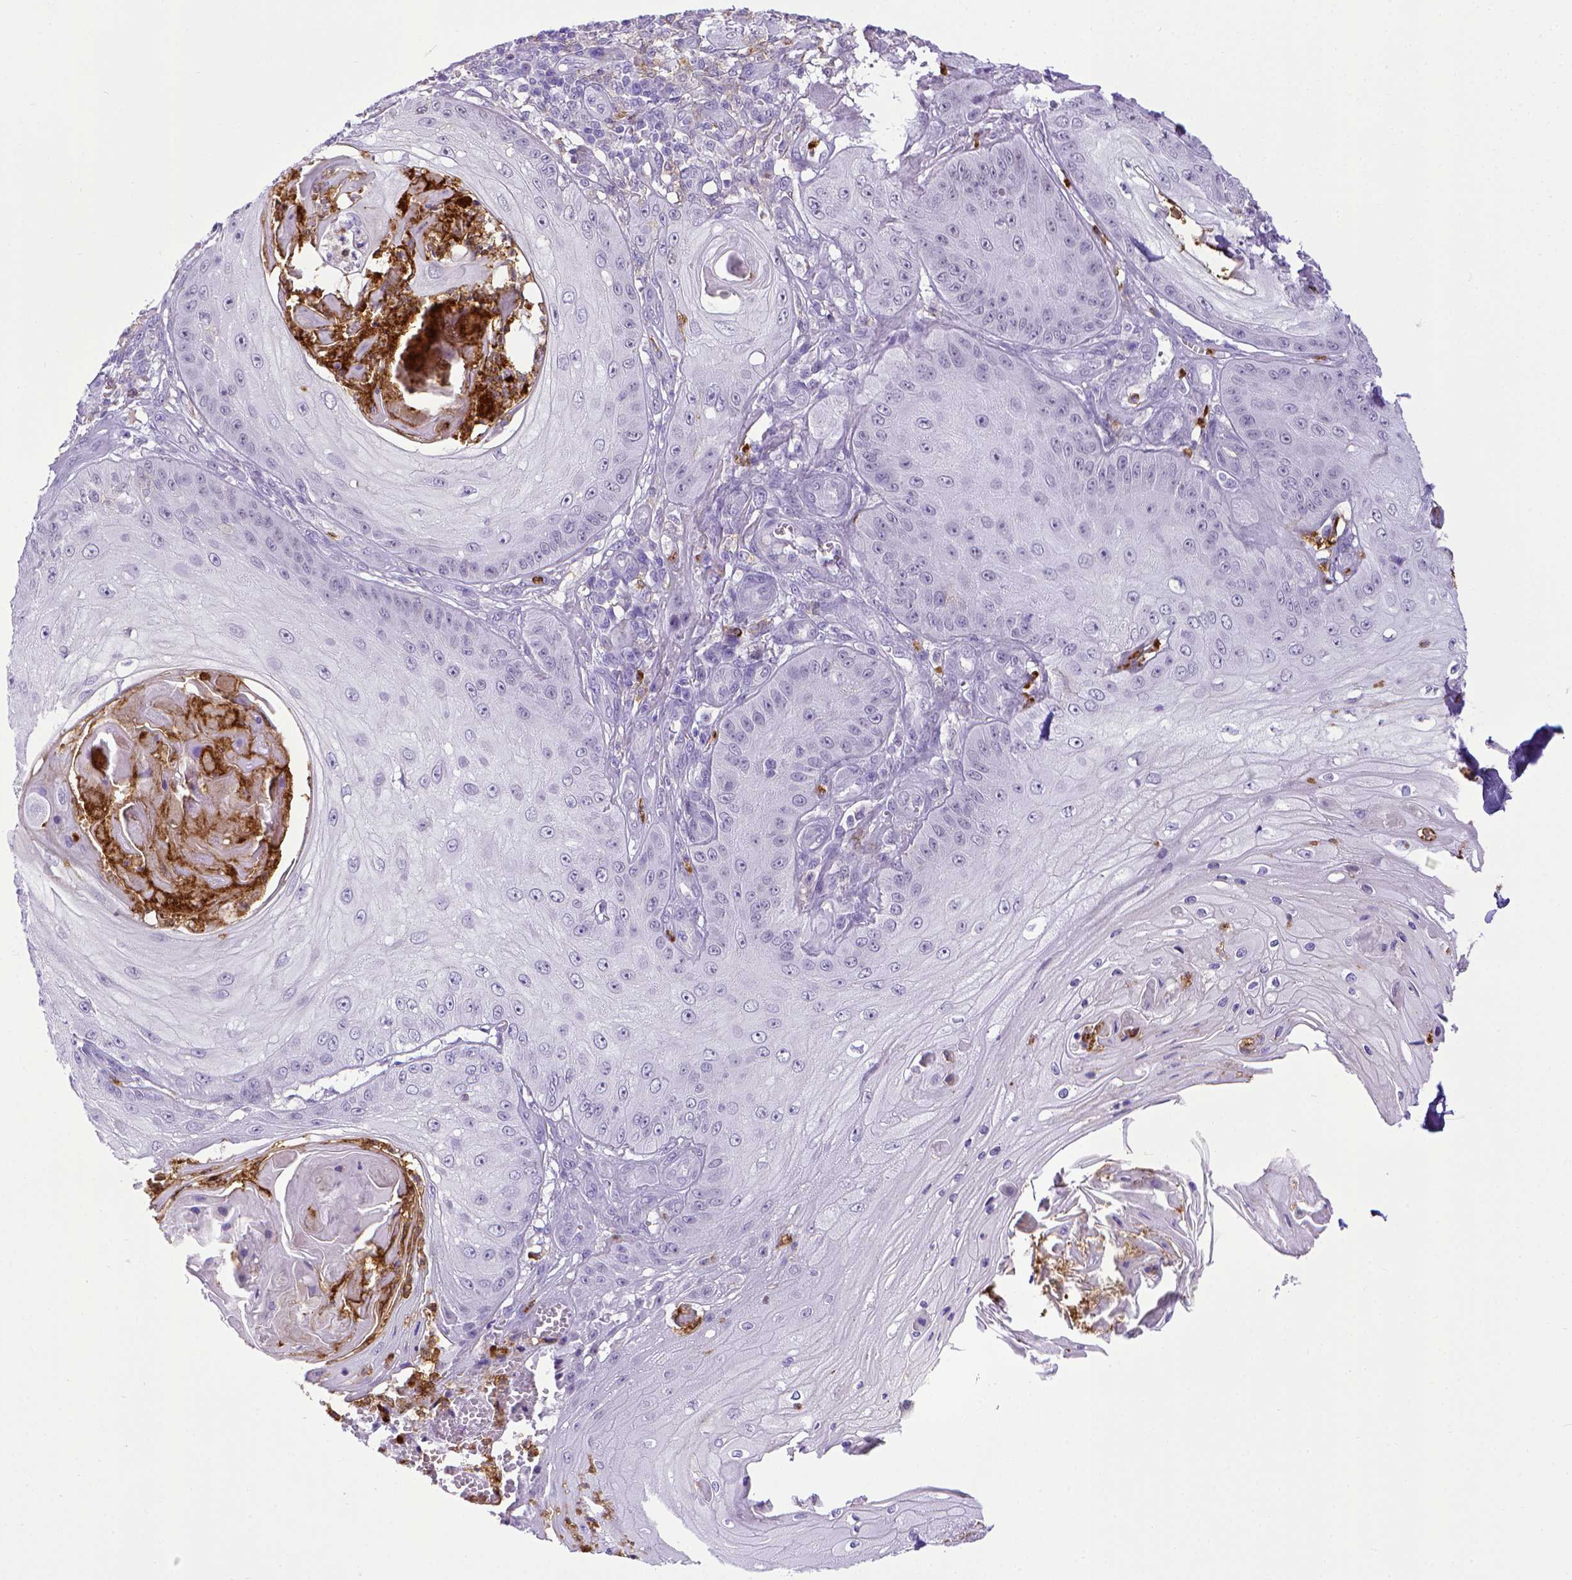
{"staining": {"intensity": "negative", "quantity": "none", "location": "none"}, "tissue": "skin cancer", "cell_type": "Tumor cells", "image_type": "cancer", "snomed": [{"axis": "morphology", "description": "Squamous cell carcinoma, NOS"}, {"axis": "topography", "description": "Skin"}], "caption": "The micrograph exhibits no significant positivity in tumor cells of skin cancer (squamous cell carcinoma).", "gene": "ITGAM", "patient": {"sex": "male", "age": 70}}